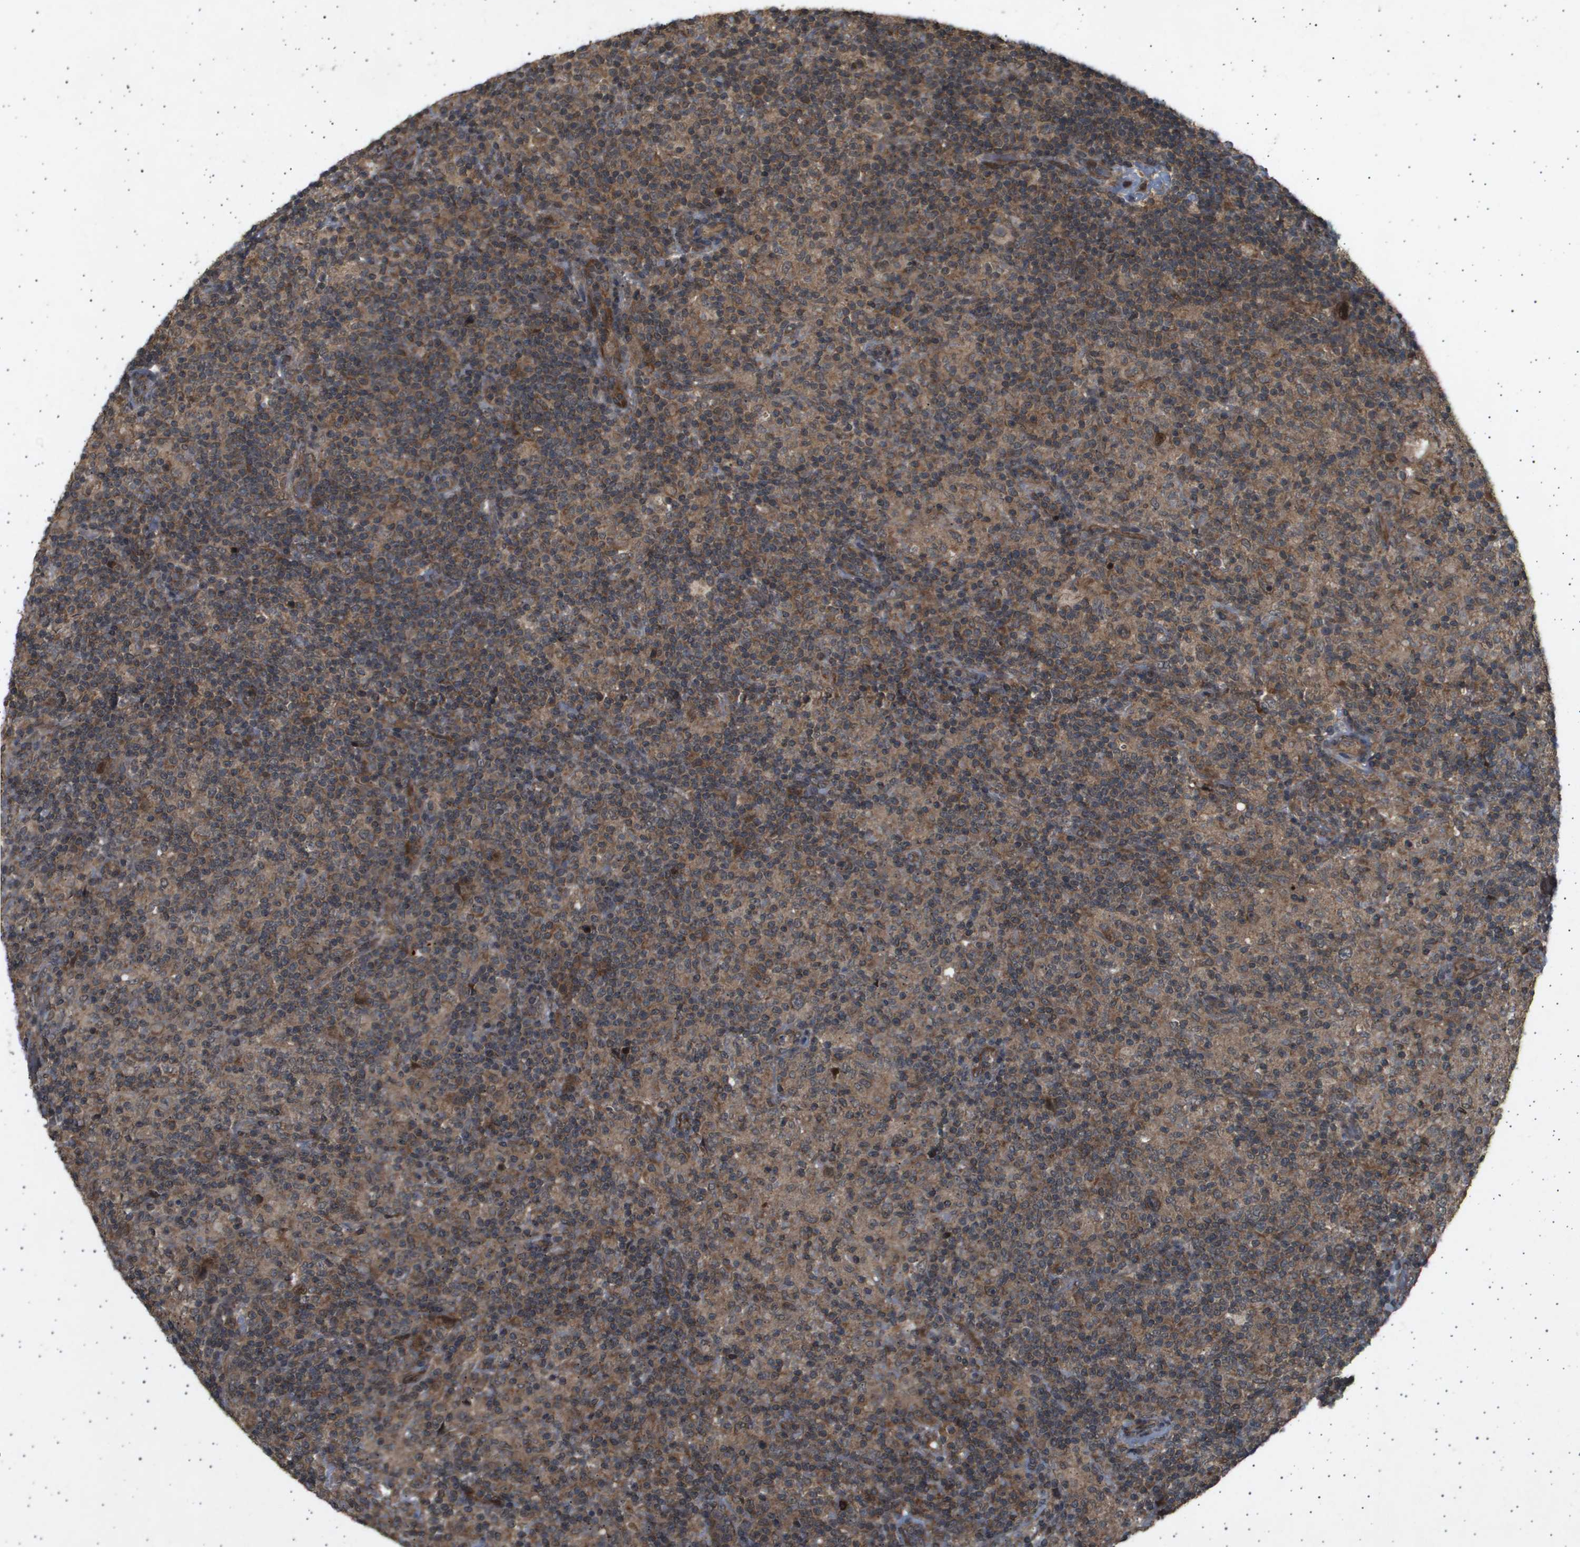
{"staining": {"intensity": "weak", "quantity": ">75%", "location": "cytoplasmic/membranous"}, "tissue": "lymphoma", "cell_type": "Tumor cells", "image_type": "cancer", "snomed": [{"axis": "morphology", "description": "Hodgkin's disease, NOS"}, {"axis": "topography", "description": "Lymph node"}], "caption": "Hodgkin's disease stained with a protein marker displays weak staining in tumor cells.", "gene": "TNRC6A", "patient": {"sex": "male", "age": 70}}